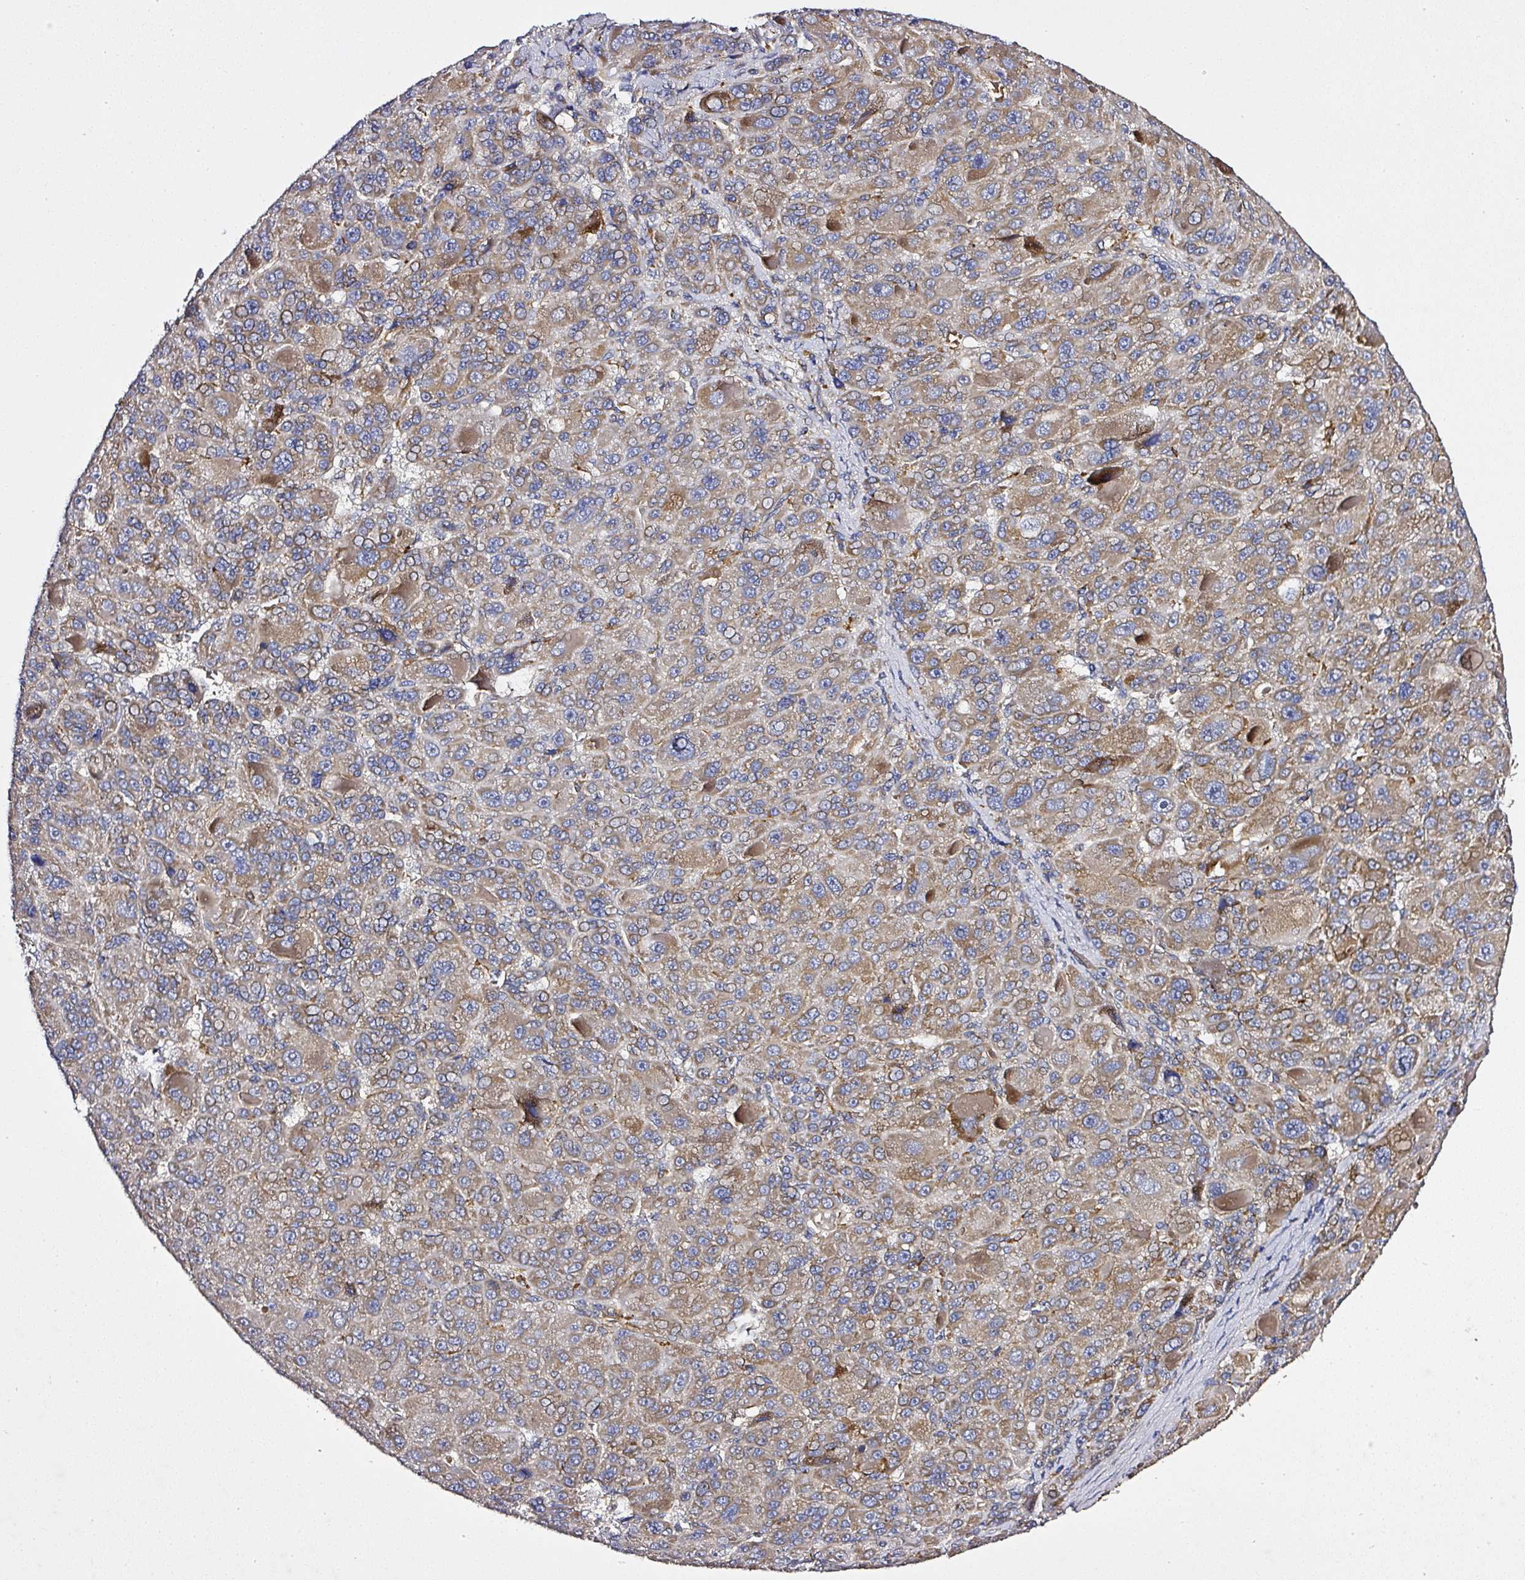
{"staining": {"intensity": "moderate", "quantity": ">75%", "location": "cytoplasmic/membranous"}, "tissue": "liver cancer", "cell_type": "Tumor cells", "image_type": "cancer", "snomed": [{"axis": "morphology", "description": "Carcinoma, Hepatocellular, NOS"}, {"axis": "topography", "description": "Liver"}], "caption": "Liver cancer tissue demonstrates moderate cytoplasmic/membranous positivity in about >75% of tumor cells, visualized by immunohistochemistry.", "gene": "ZNF513", "patient": {"sex": "male", "age": 76}}